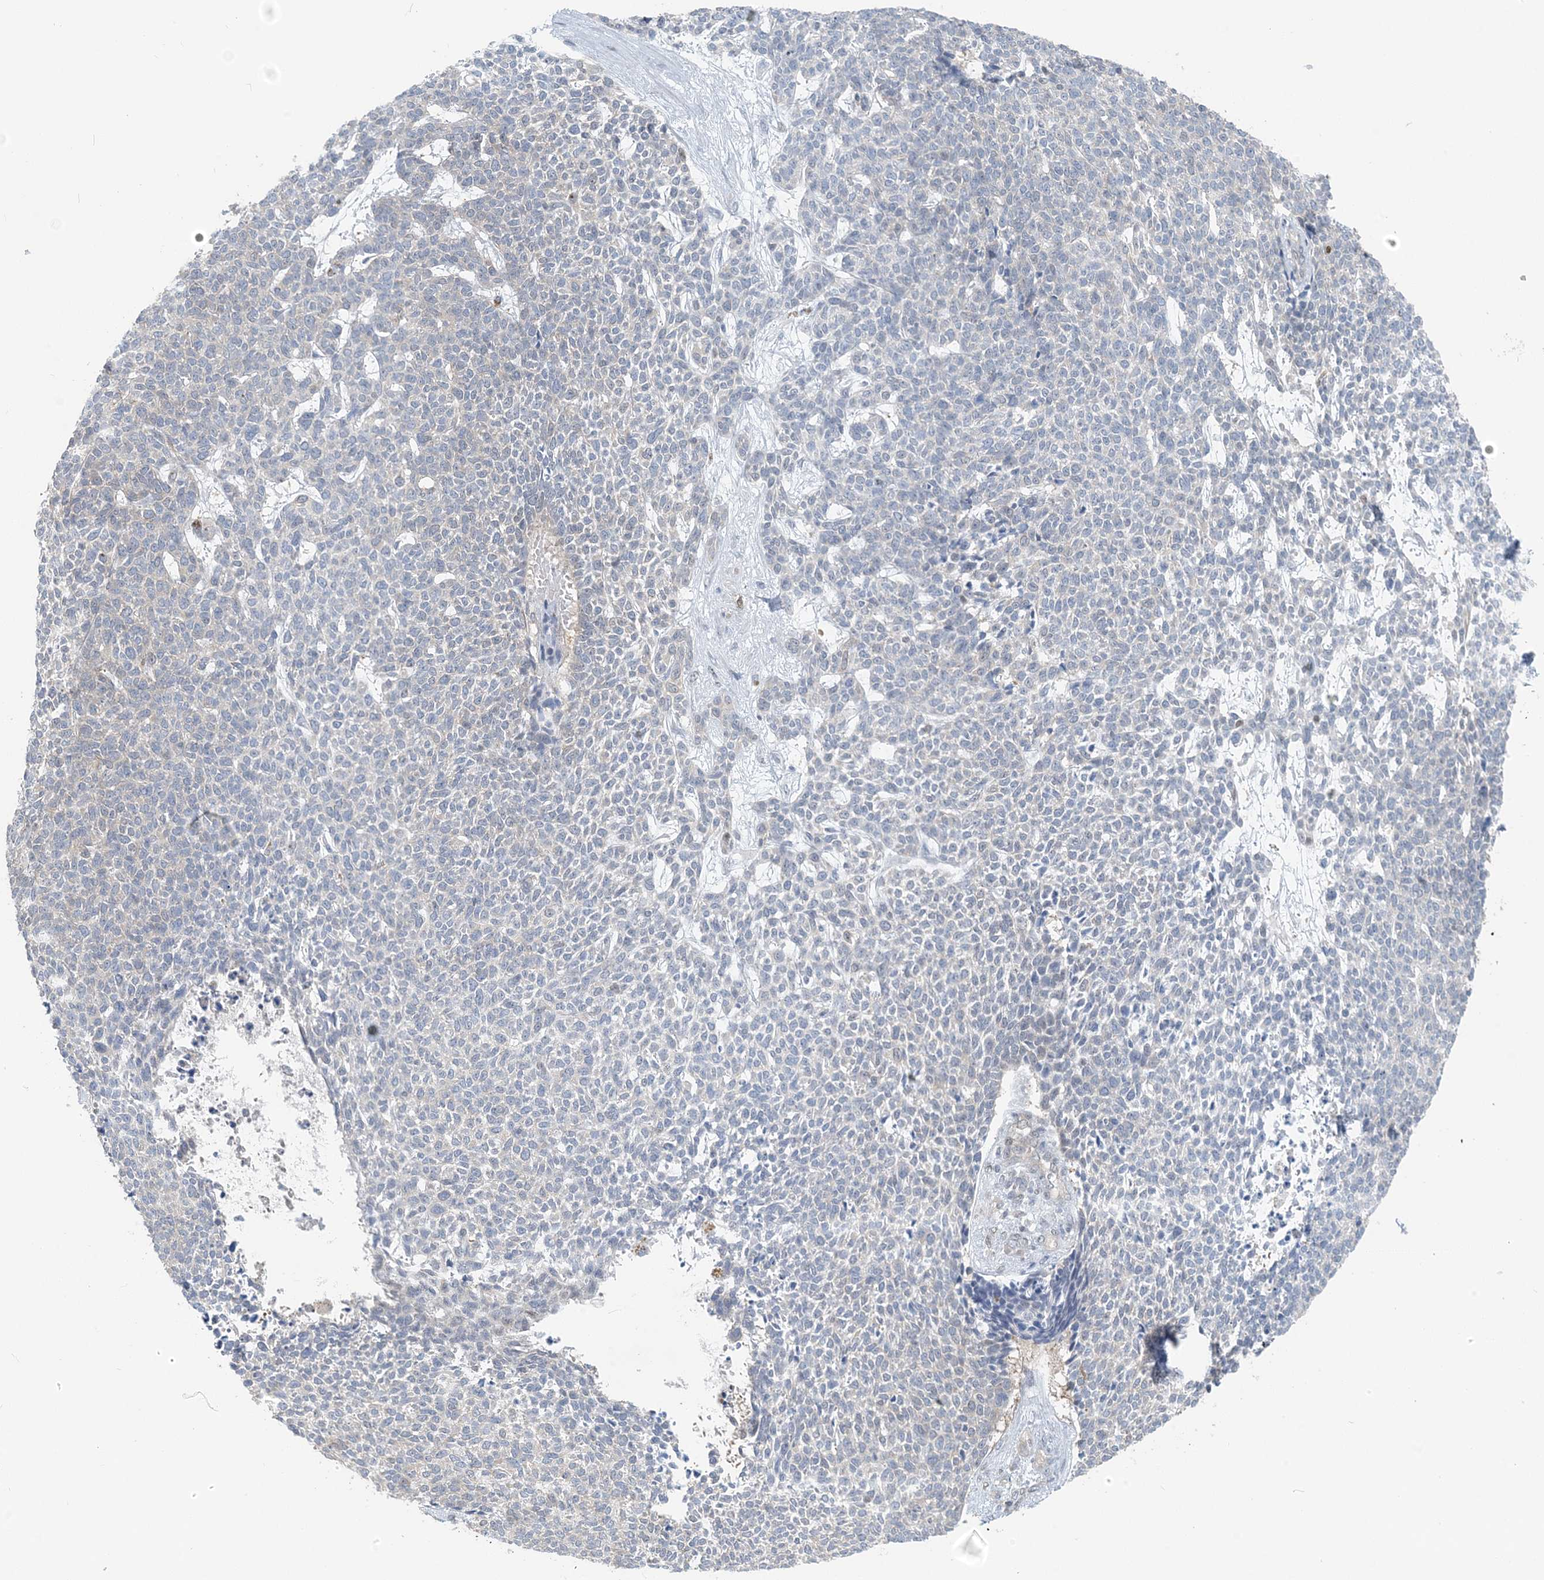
{"staining": {"intensity": "negative", "quantity": "none", "location": "none"}, "tissue": "skin cancer", "cell_type": "Tumor cells", "image_type": "cancer", "snomed": [{"axis": "morphology", "description": "Basal cell carcinoma"}, {"axis": "topography", "description": "Skin"}], "caption": "This is an immunohistochemistry histopathology image of skin basal cell carcinoma. There is no staining in tumor cells.", "gene": "ZC3H12A", "patient": {"sex": "female", "age": 84}}